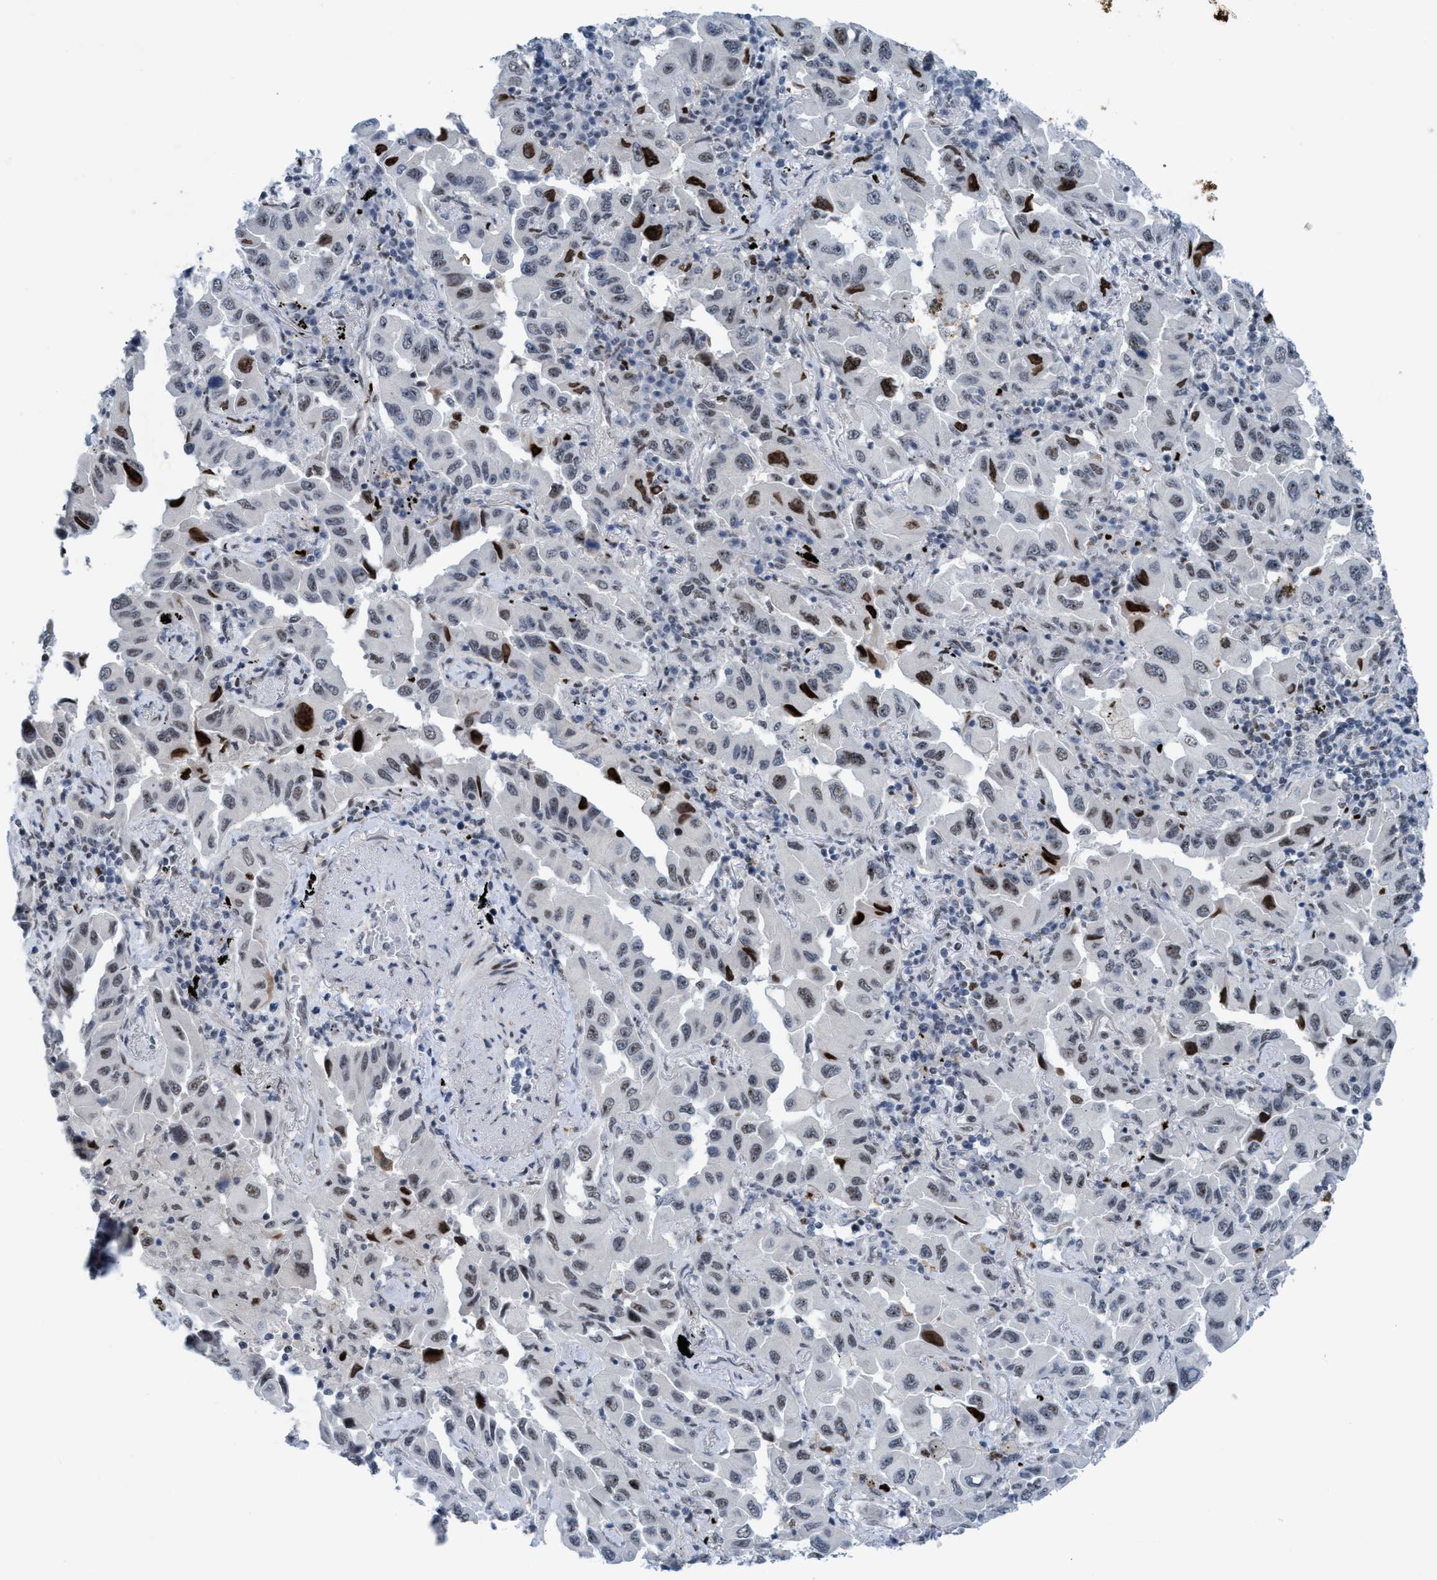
{"staining": {"intensity": "strong", "quantity": "<25%", "location": "nuclear"}, "tissue": "lung cancer", "cell_type": "Tumor cells", "image_type": "cancer", "snomed": [{"axis": "morphology", "description": "Adenocarcinoma, NOS"}, {"axis": "topography", "description": "Lung"}], "caption": "Lung cancer (adenocarcinoma) stained for a protein shows strong nuclear positivity in tumor cells.", "gene": "CWC27", "patient": {"sex": "female", "age": 65}}